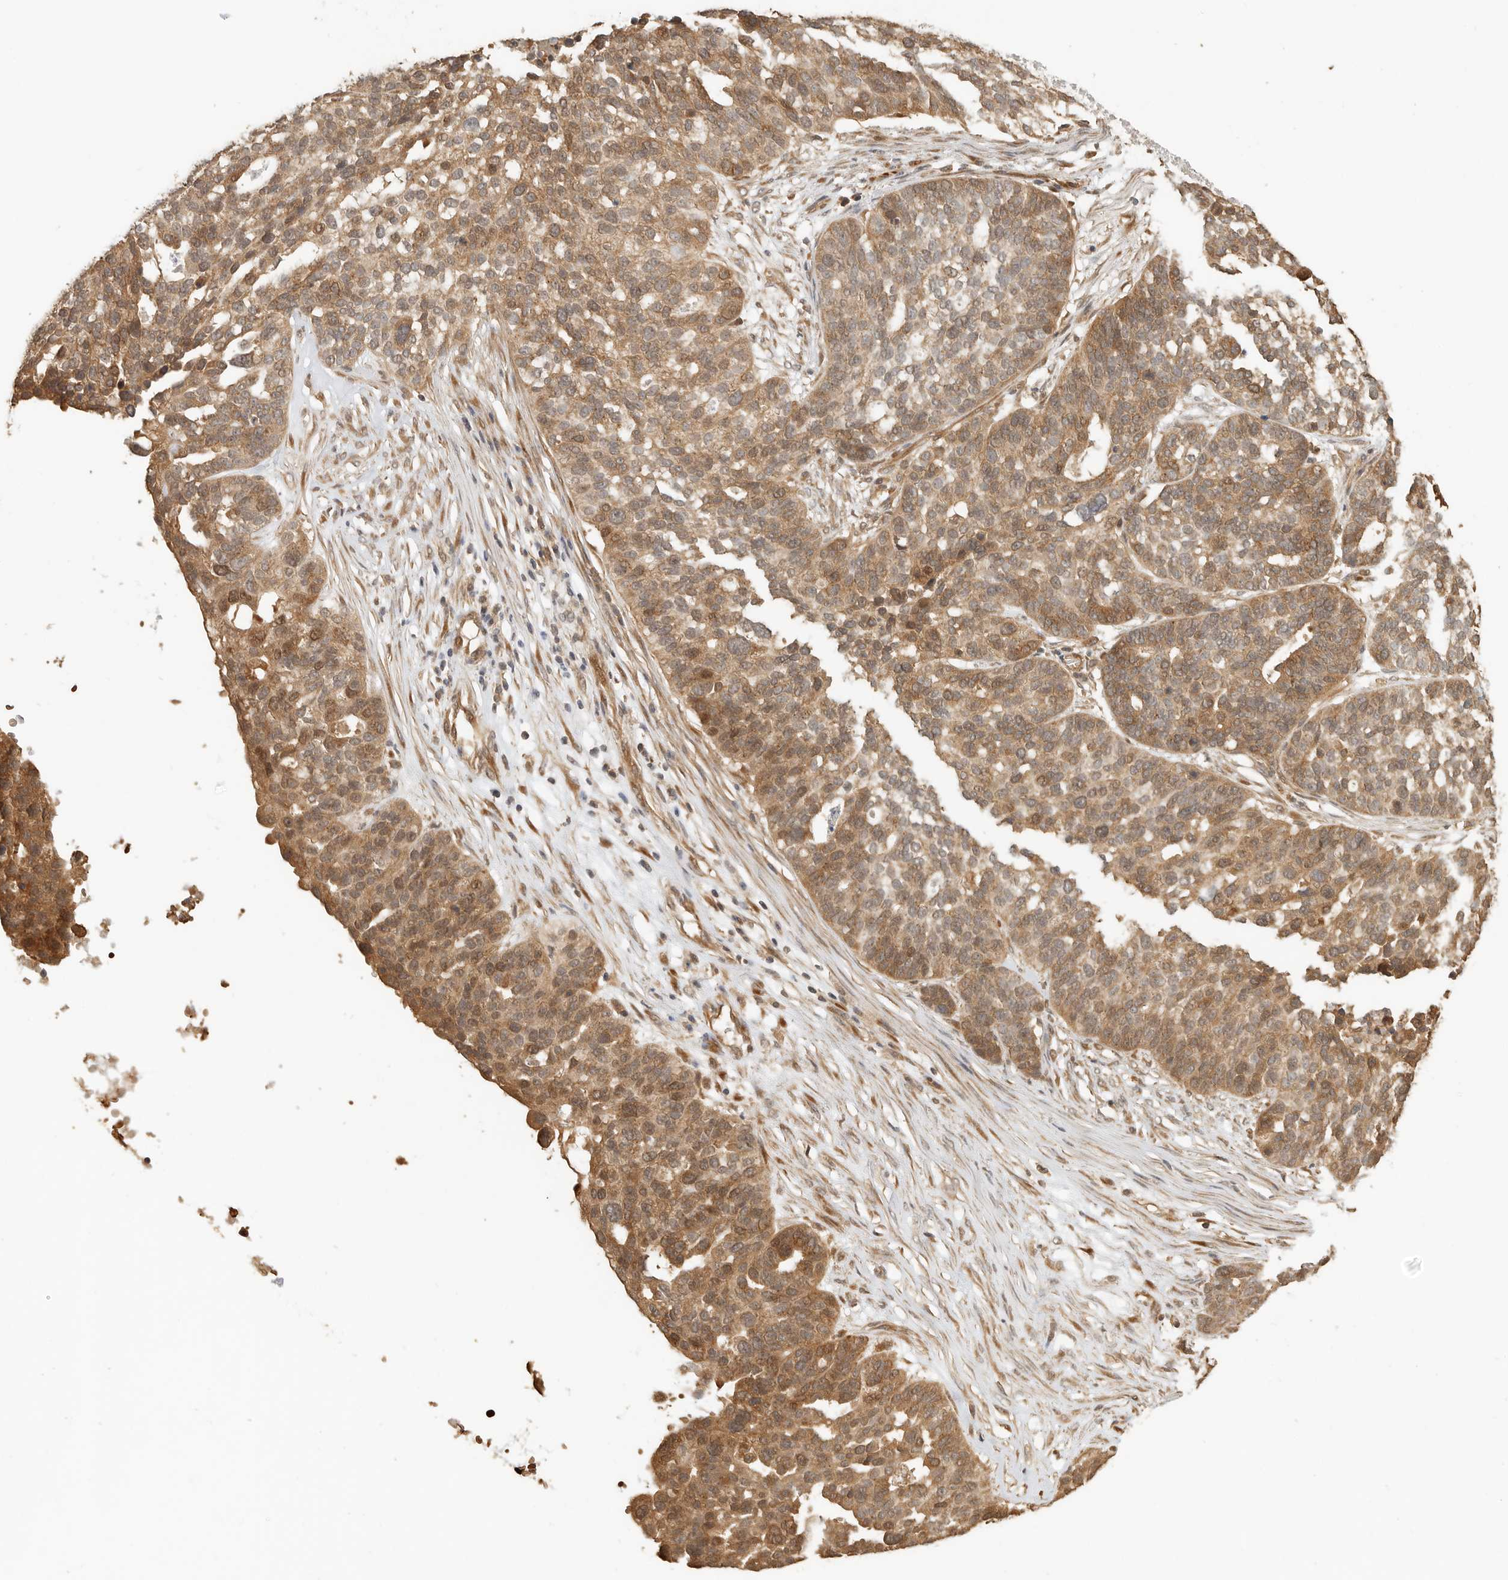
{"staining": {"intensity": "moderate", "quantity": ">75%", "location": "cytoplasmic/membranous"}, "tissue": "ovarian cancer", "cell_type": "Tumor cells", "image_type": "cancer", "snomed": [{"axis": "morphology", "description": "Cystadenocarcinoma, serous, NOS"}, {"axis": "topography", "description": "Ovary"}], "caption": "This image demonstrates immunohistochemistry (IHC) staining of ovarian serous cystadenocarcinoma, with medium moderate cytoplasmic/membranous expression in approximately >75% of tumor cells.", "gene": "OTUD6B", "patient": {"sex": "female", "age": 59}}